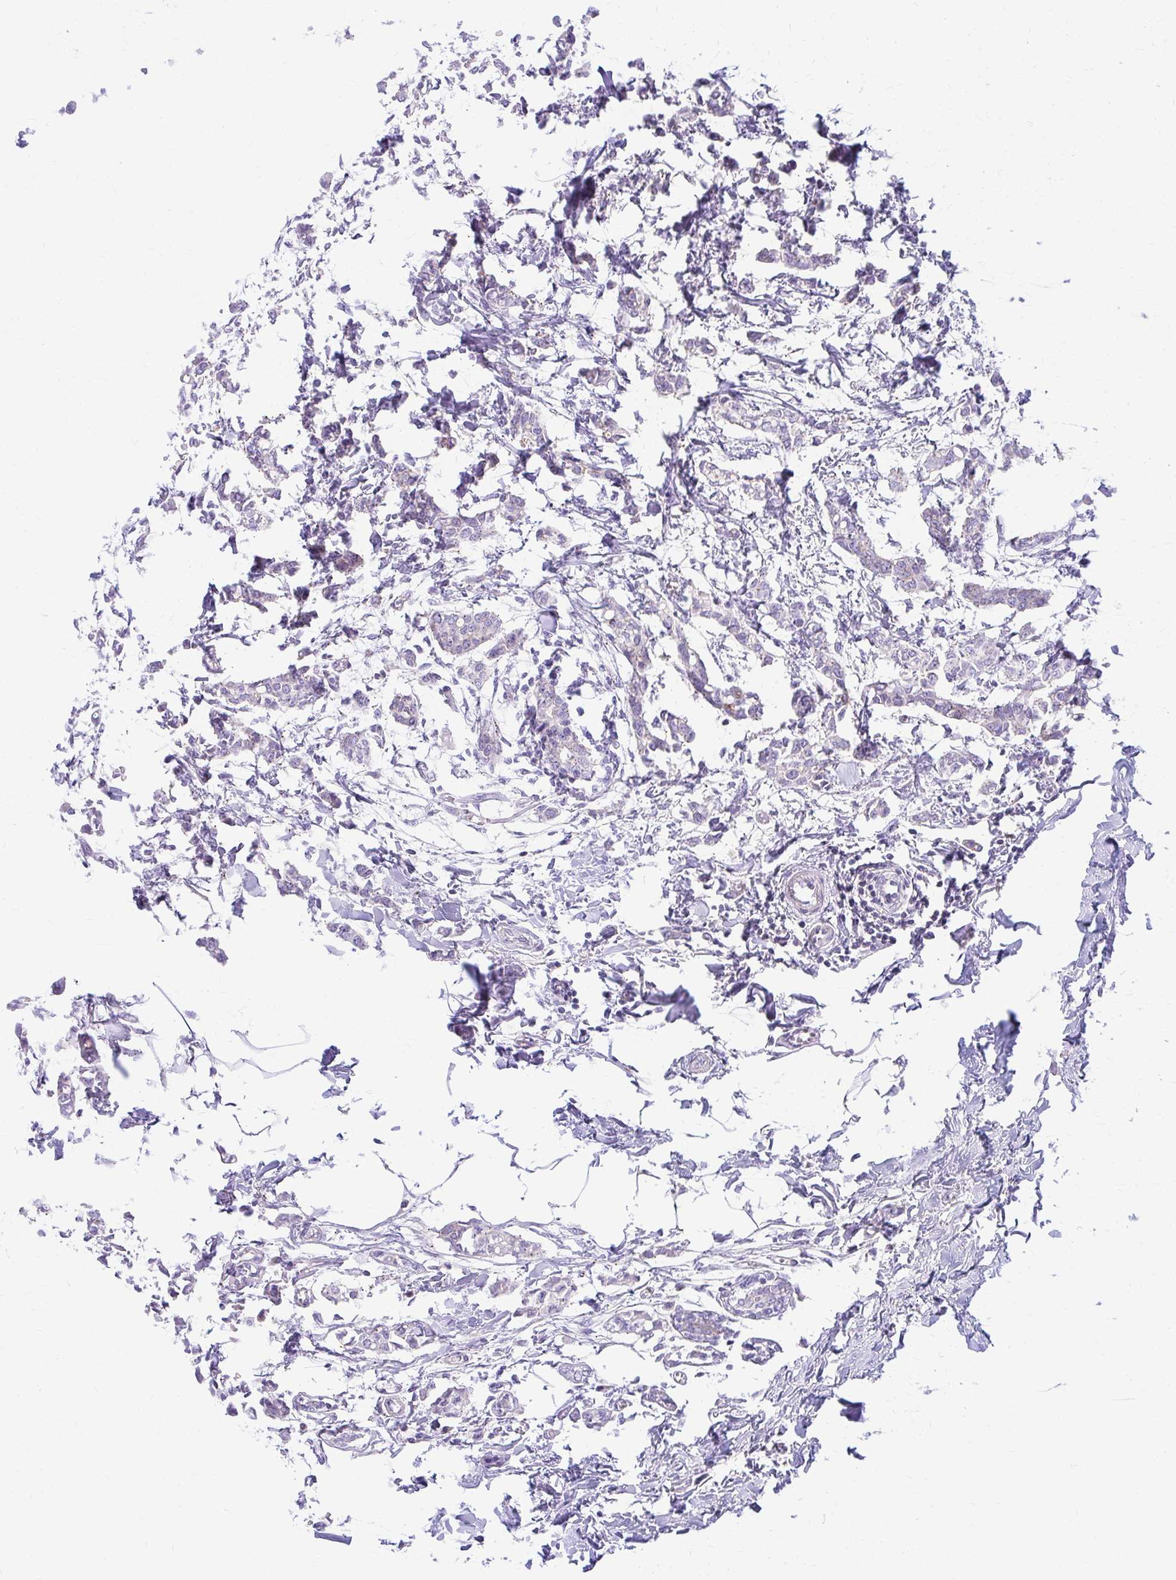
{"staining": {"intensity": "negative", "quantity": "none", "location": "none"}, "tissue": "breast cancer", "cell_type": "Tumor cells", "image_type": "cancer", "snomed": [{"axis": "morphology", "description": "Duct carcinoma"}, {"axis": "topography", "description": "Breast"}], "caption": "DAB immunohistochemical staining of breast invasive ductal carcinoma demonstrates no significant positivity in tumor cells.", "gene": "RADIL", "patient": {"sex": "female", "age": 41}}